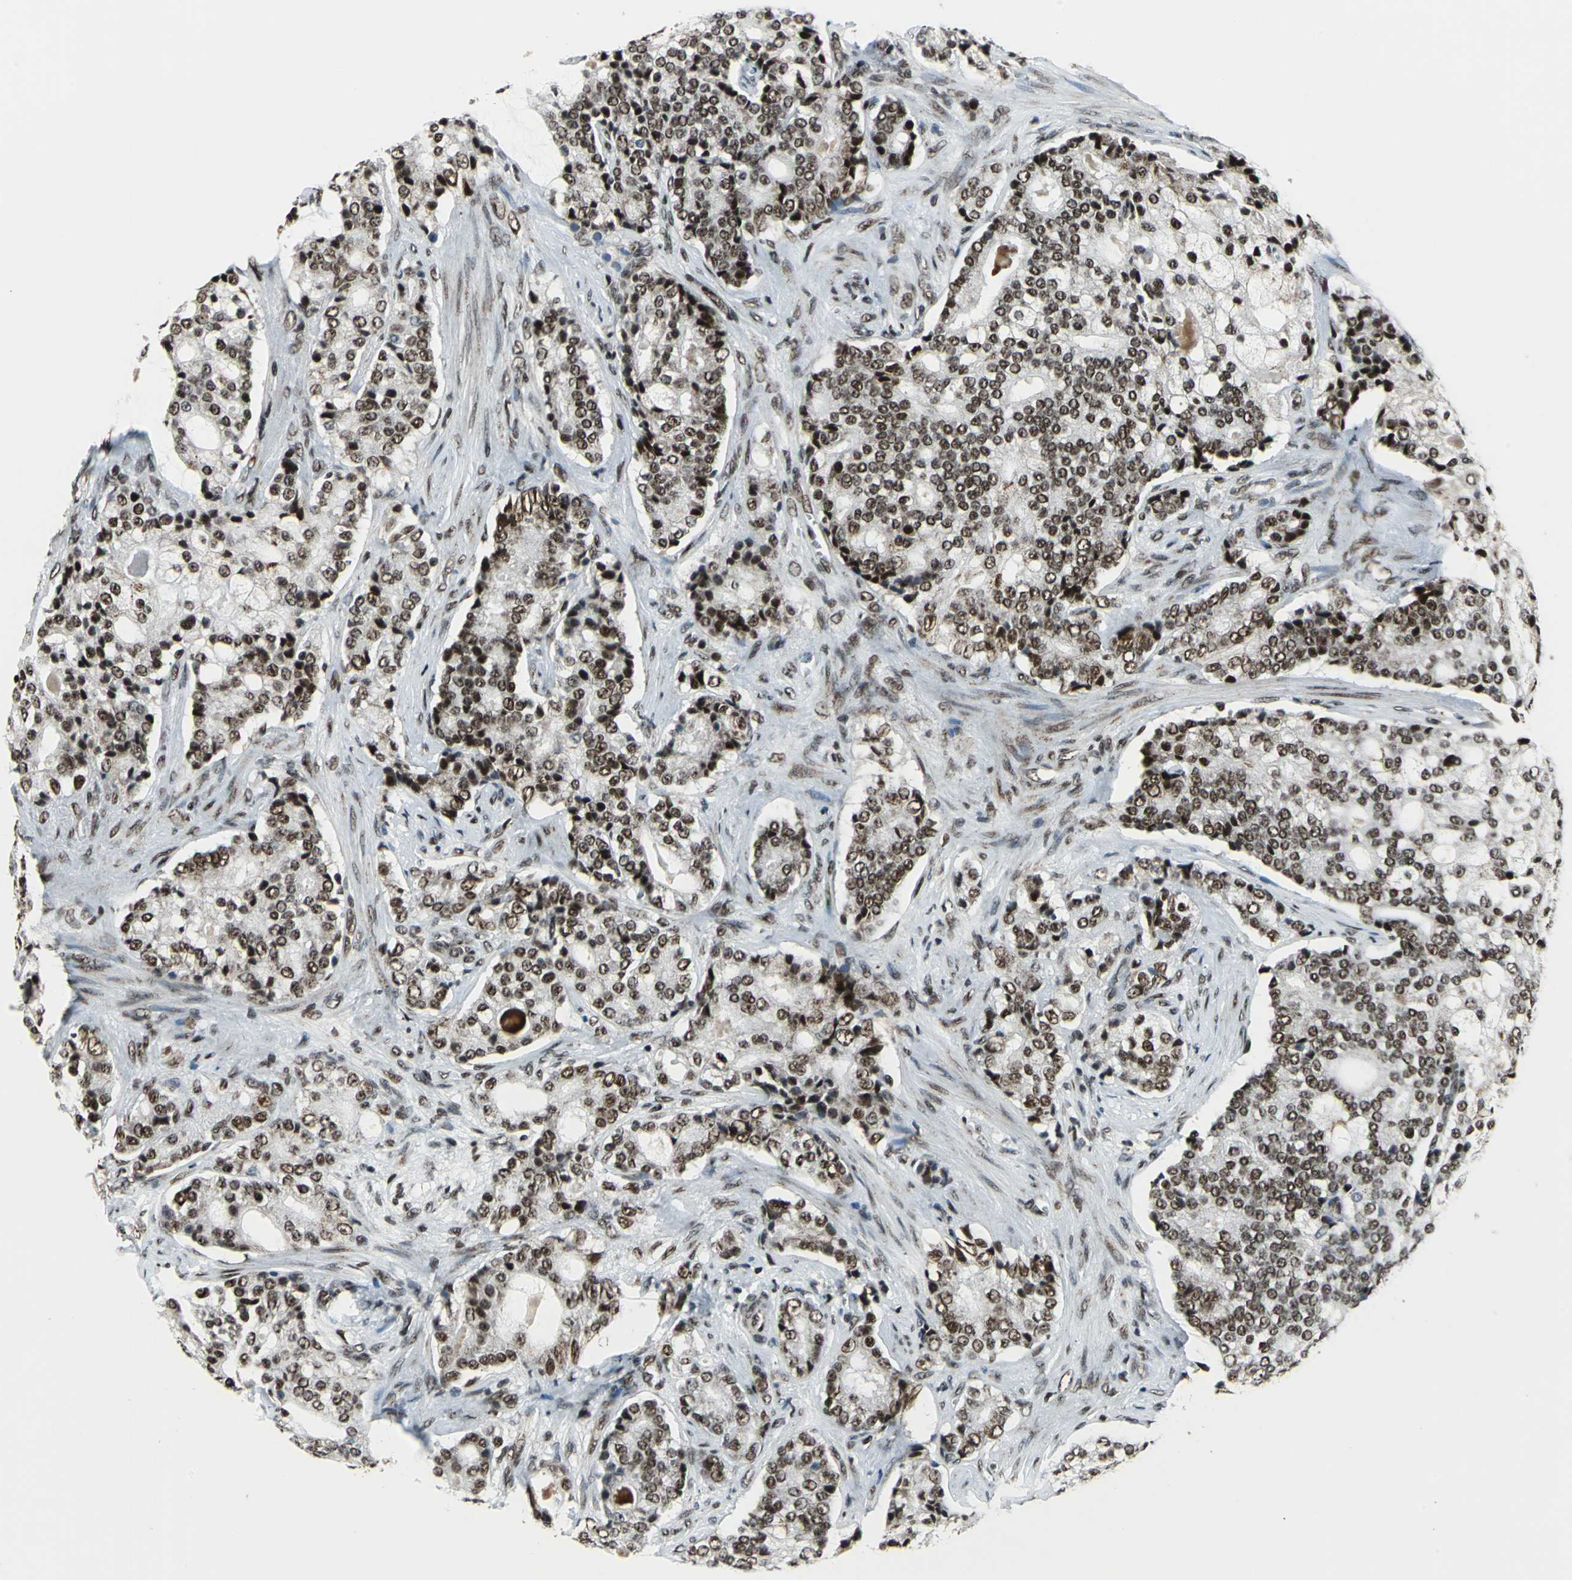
{"staining": {"intensity": "strong", "quantity": ">75%", "location": "nuclear"}, "tissue": "prostate cancer", "cell_type": "Tumor cells", "image_type": "cancer", "snomed": [{"axis": "morphology", "description": "Adenocarcinoma, Low grade"}, {"axis": "topography", "description": "Prostate"}], "caption": "Immunohistochemistry (IHC) micrograph of neoplastic tissue: human prostate cancer (adenocarcinoma (low-grade)) stained using immunohistochemistry reveals high levels of strong protein expression localized specifically in the nuclear of tumor cells, appearing as a nuclear brown color.", "gene": "BCLAF1", "patient": {"sex": "male", "age": 58}}